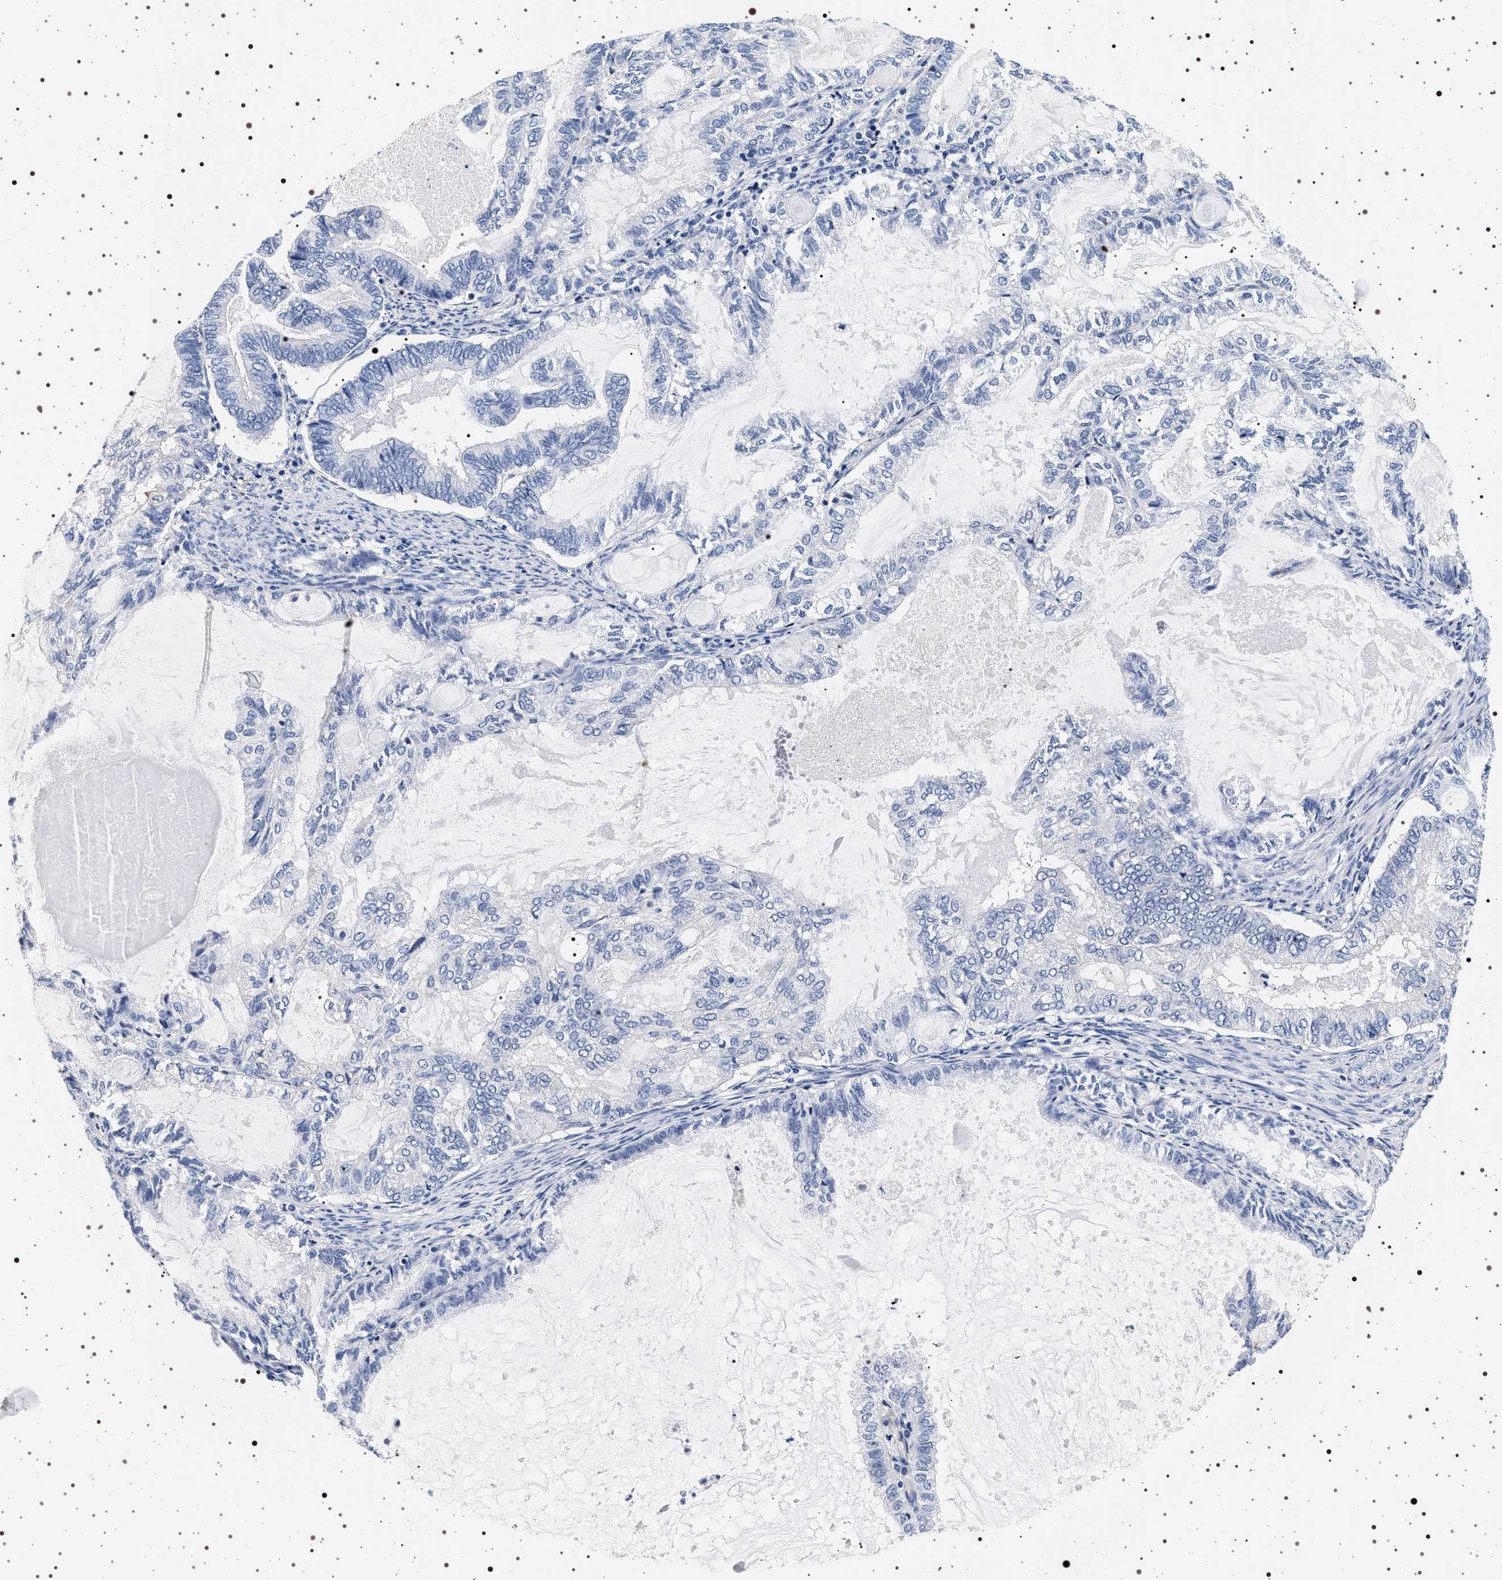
{"staining": {"intensity": "negative", "quantity": "none", "location": "none"}, "tissue": "endometrial cancer", "cell_type": "Tumor cells", "image_type": "cancer", "snomed": [{"axis": "morphology", "description": "Adenocarcinoma, NOS"}, {"axis": "topography", "description": "Endometrium"}], "caption": "Immunohistochemical staining of human endometrial cancer reveals no significant expression in tumor cells.", "gene": "HSD17B1", "patient": {"sex": "female", "age": 86}}